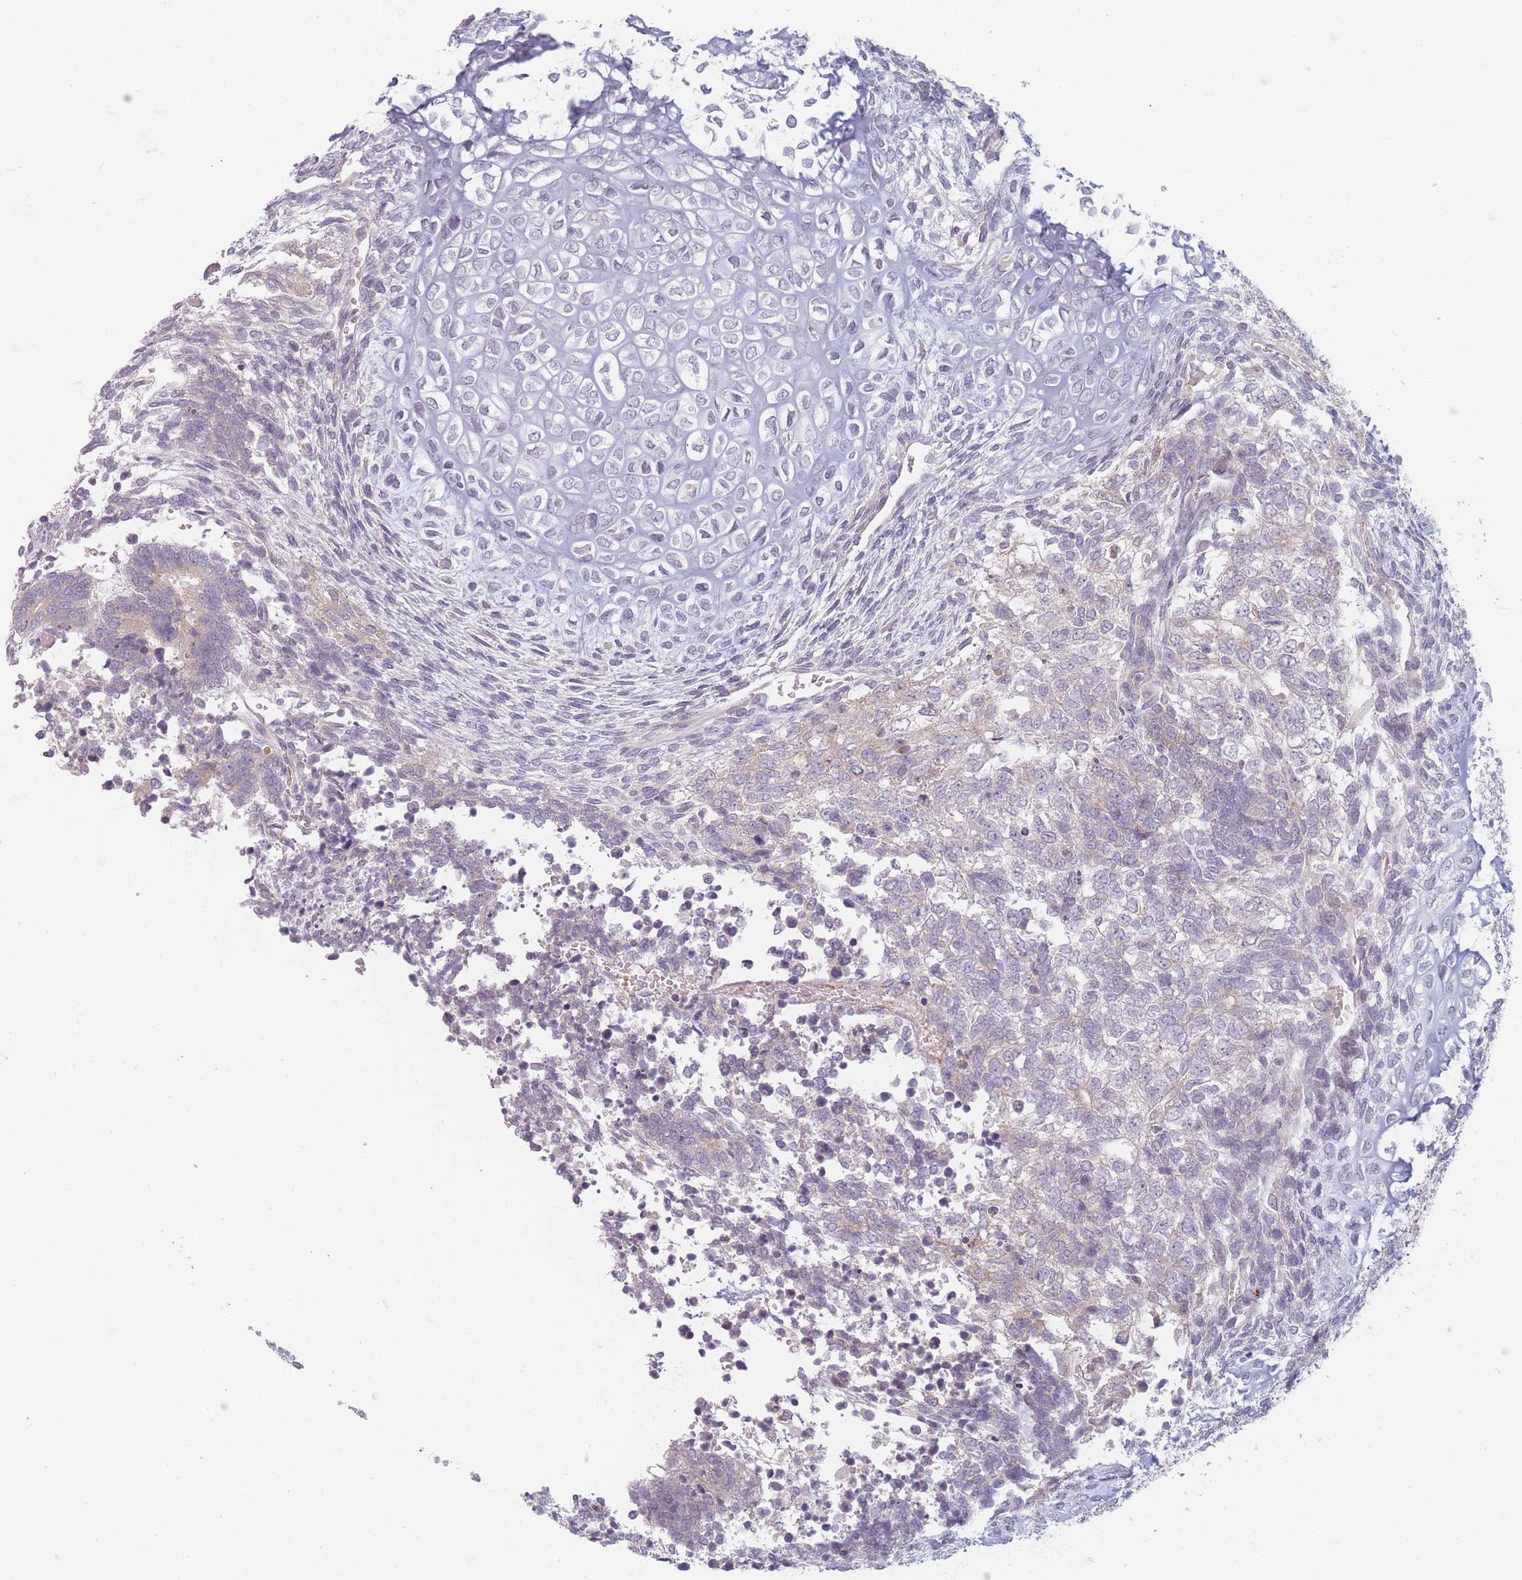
{"staining": {"intensity": "negative", "quantity": "none", "location": "none"}, "tissue": "testis cancer", "cell_type": "Tumor cells", "image_type": "cancer", "snomed": [{"axis": "morphology", "description": "Carcinoma, Embryonal, NOS"}, {"axis": "topography", "description": "Testis"}], "caption": "Testis embryonal carcinoma was stained to show a protein in brown. There is no significant expression in tumor cells.", "gene": "TMOD1", "patient": {"sex": "male", "age": 23}}